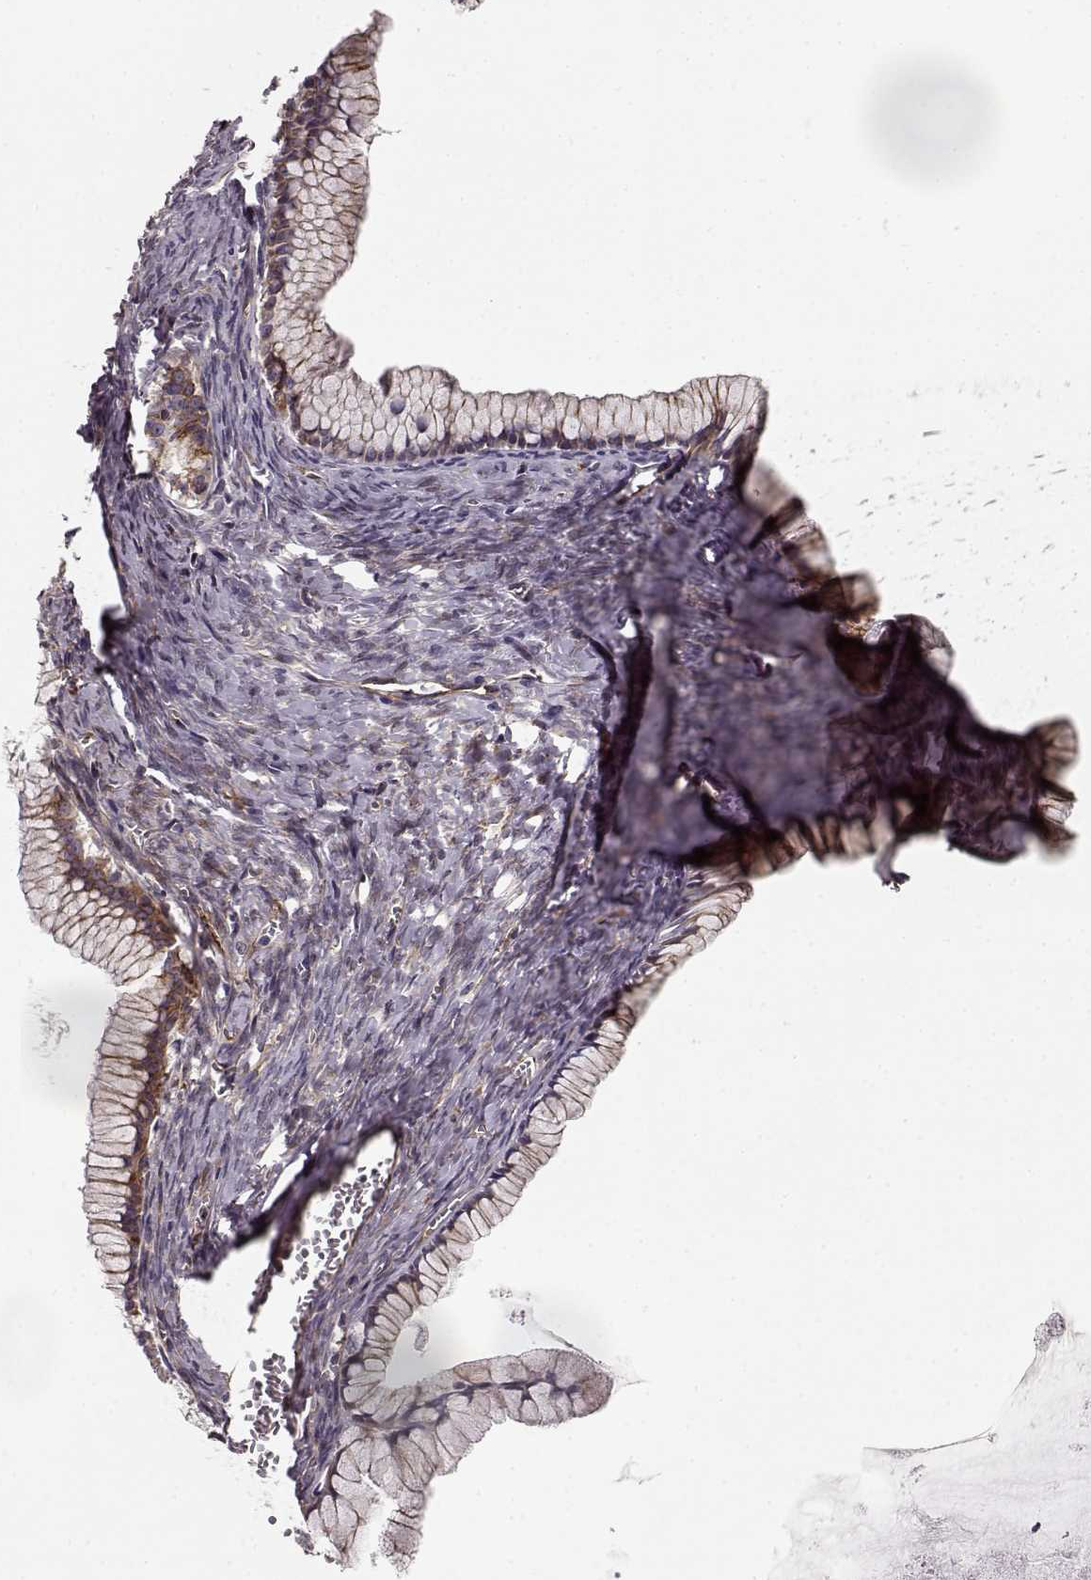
{"staining": {"intensity": "weak", "quantity": ">75%", "location": "cytoplasmic/membranous"}, "tissue": "ovarian cancer", "cell_type": "Tumor cells", "image_type": "cancer", "snomed": [{"axis": "morphology", "description": "Cystadenocarcinoma, mucinous, NOS"}, {"axis": "topography", "description": "Ovary"}], "caption": "Immunohistochemistry photomicrograph of ovarian mucinous cystadenocarcinoma stained for a protein (brown), which displays low levels of weak cytoplasmic/membranous staining in approximately >75% of tumor cells.", "gene": "MTR", "patient": {"sex": "female", "age": 41}}